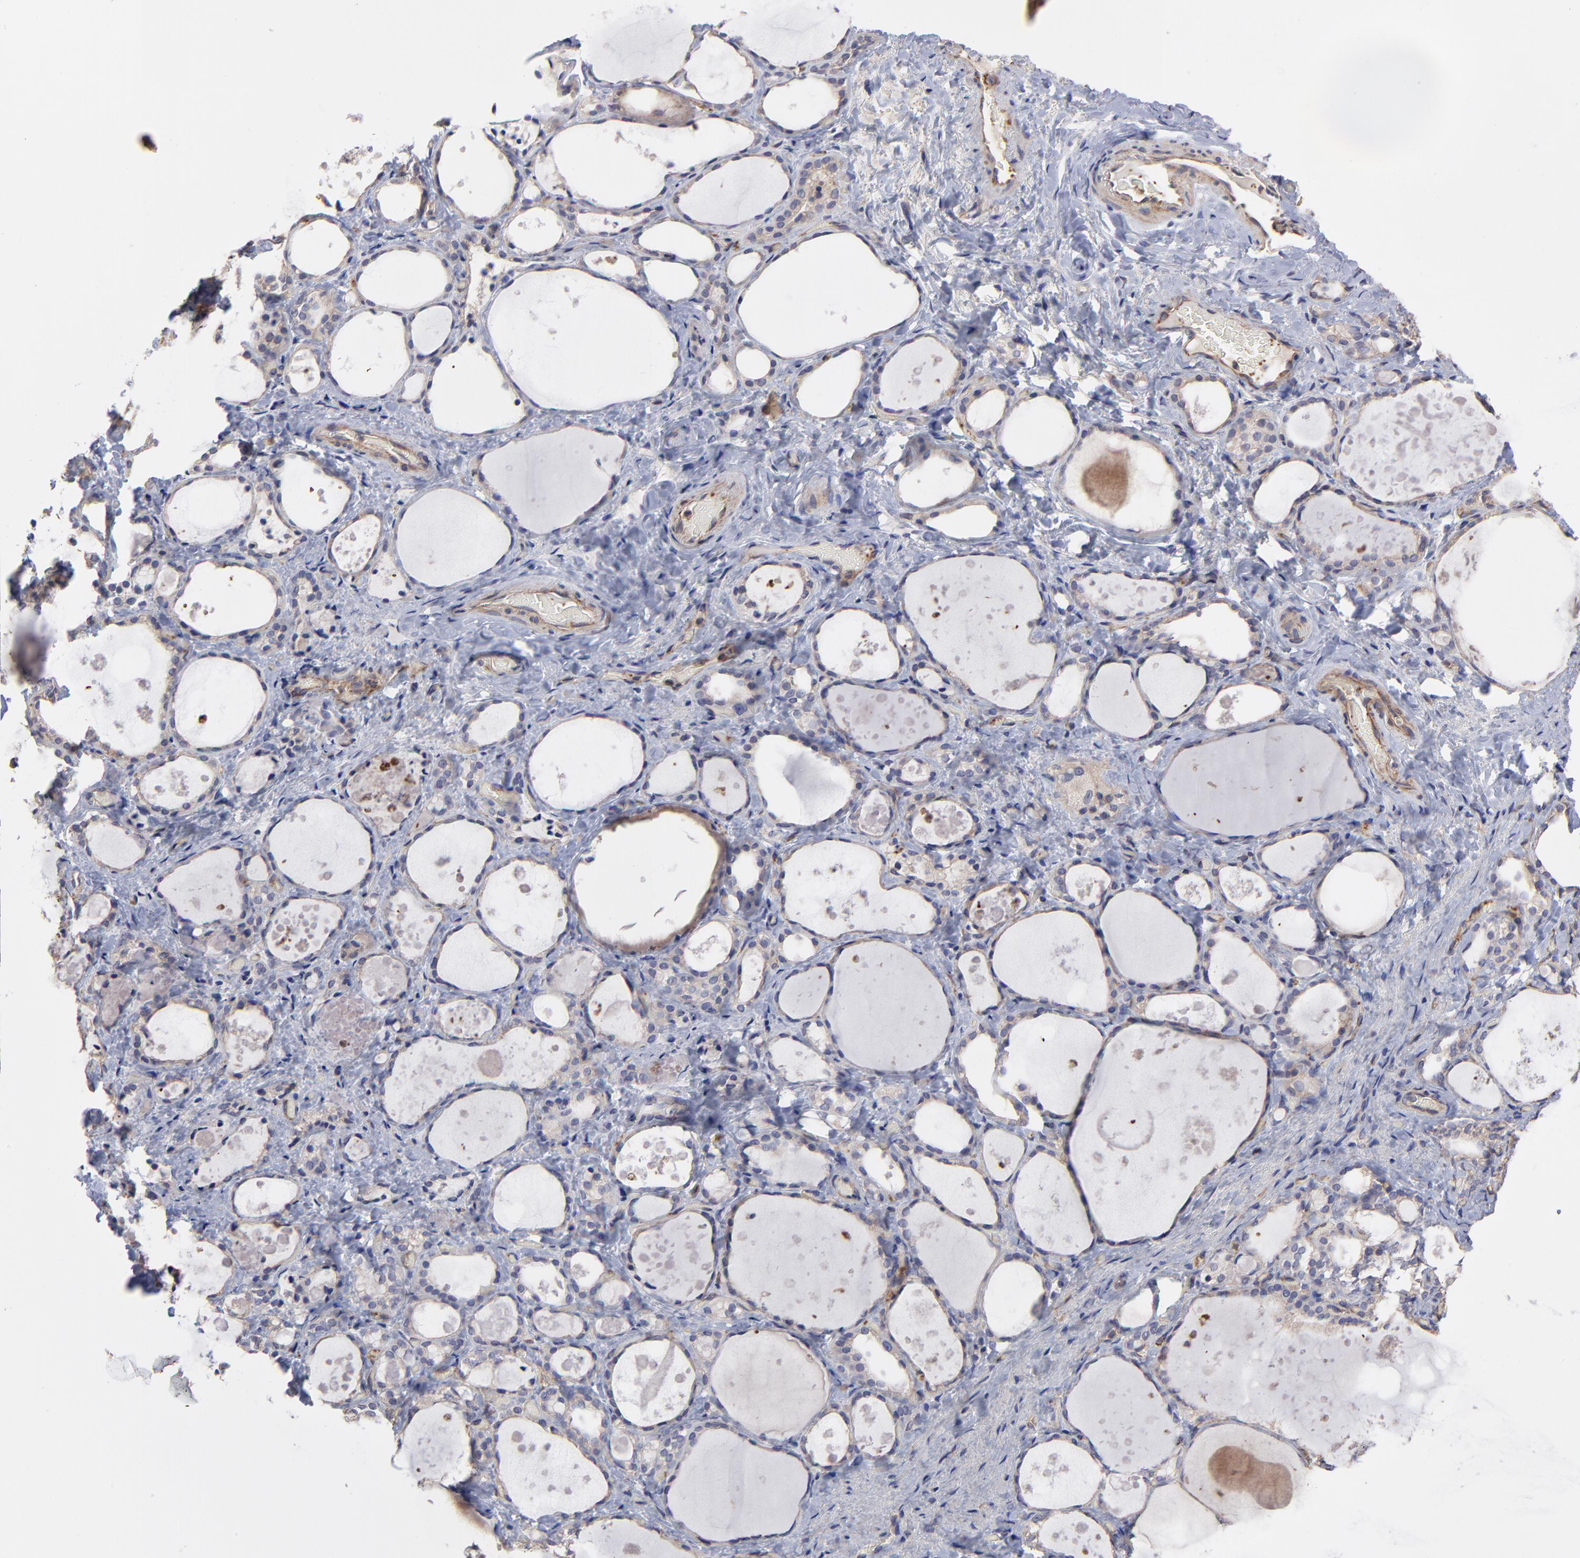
{"staining": {"intensity": "weak", "quantity": "<25%", "location": "cytoplasmic/membranous"}, "tissue": "thyroid gland", "cell_type": "Glandular cells", "image_type": "normal", "snomed": [{"axis": "morphology", "description": "Normal tissue, NOS"}, {"axis": "topography", "description": "Thyroid gland"}], "caption": "Immunohistochemical staining of benign thyroid gland reveals no significant expression in glandular cells. (DAB IHC, high magnification).", "gene": "ASB7", "patient": {"sex": "female", "age": 75}}